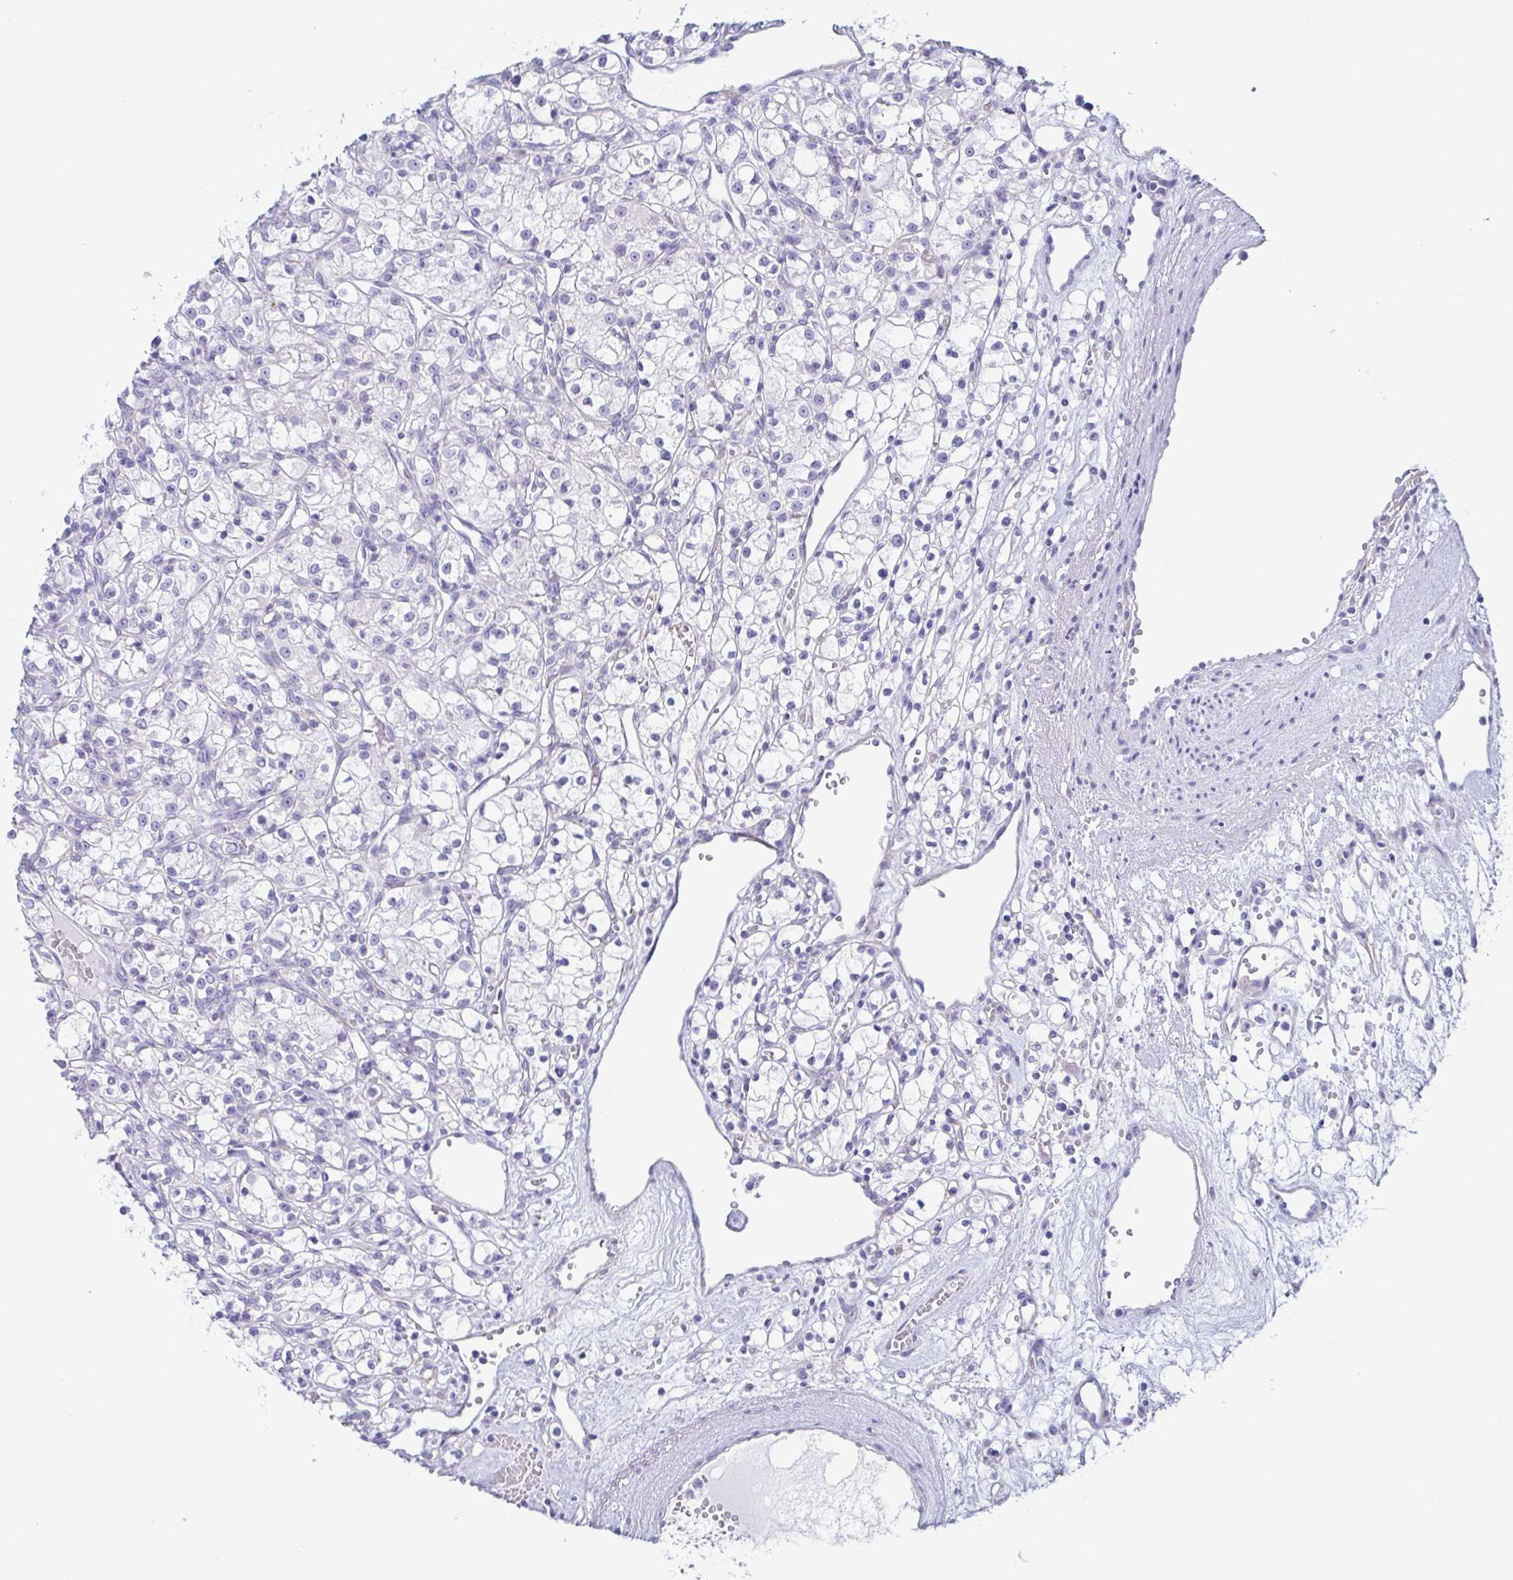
{"staining": {"intensity": "negative", "quantity": "none", "location": "none"}, "tissue": "renal cancer", "cell_type": "Tumor cells", "image_type": "cancer", "snomed": [{"axis": "morphology", "description": "Adenocarcinoma, NOS"}, {"axis": "topography", "description": "Kidney"}], "caption": "The image exhibits no significant expression in tumor cells of renal cancer. (Stains: DAB immunohistochemistry with hematoxylin counter stain, Microscopy: brightfield microscopy at high magnification).", "gene": "PRR27", "patient": {"sex": "female", "age": 59}}